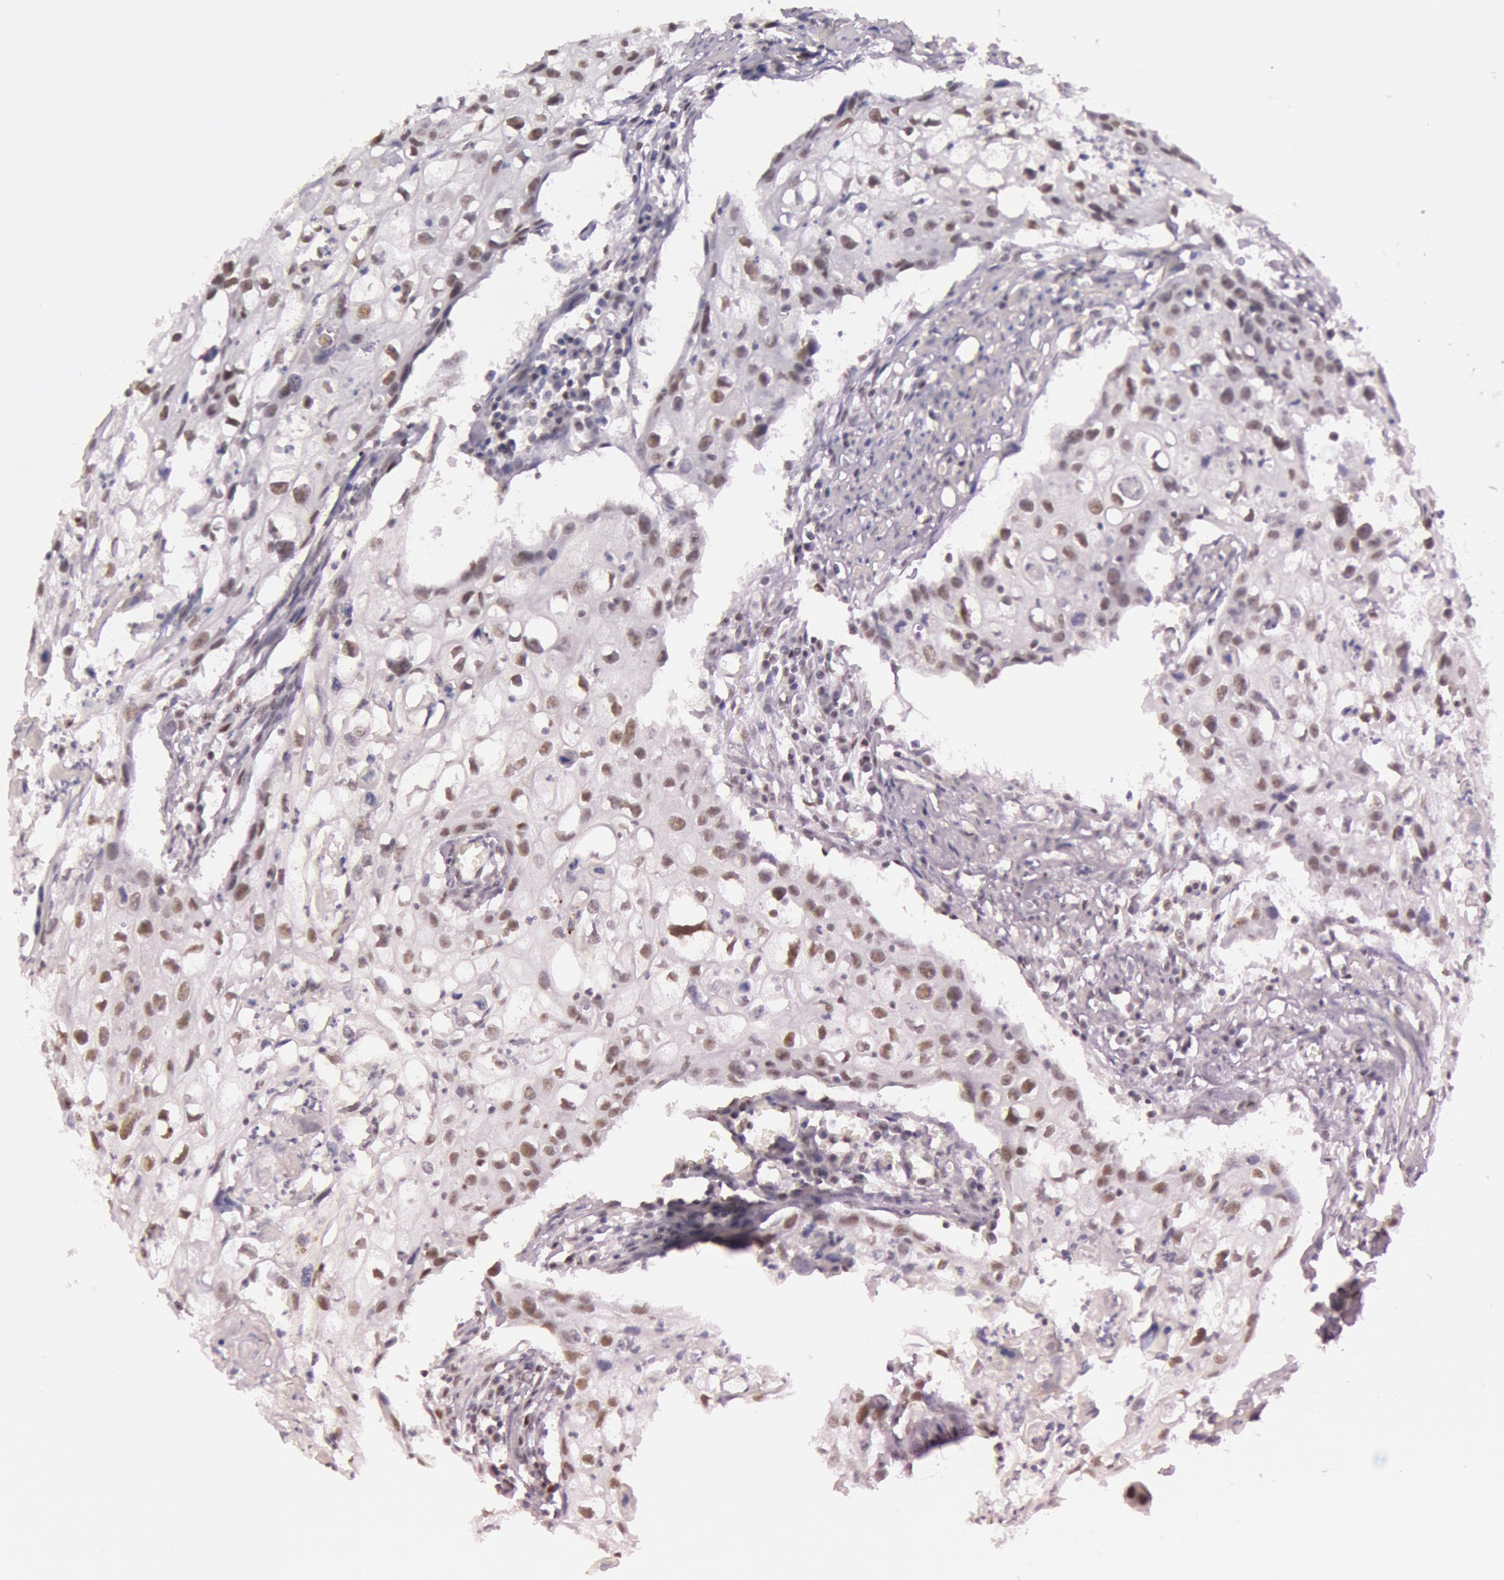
{"staining": {"intensity": "weak", "quantity": "<25%", "location": "nuclear"}, "tissue": "urothelial cancer", "cell_type": "Tumor cells", "image_type": "cancer", "snomed": [{"axis": "morphology", "description": "Urothelial carcinoma, High grade"}, {"axis": "topography", "description": "Urinary bladder"}], "caption": "Tumor cells are negative for protein expression in human urothelial cancer.", "gene": "TASL", "patient": {"sex": "male", "age": 54}}